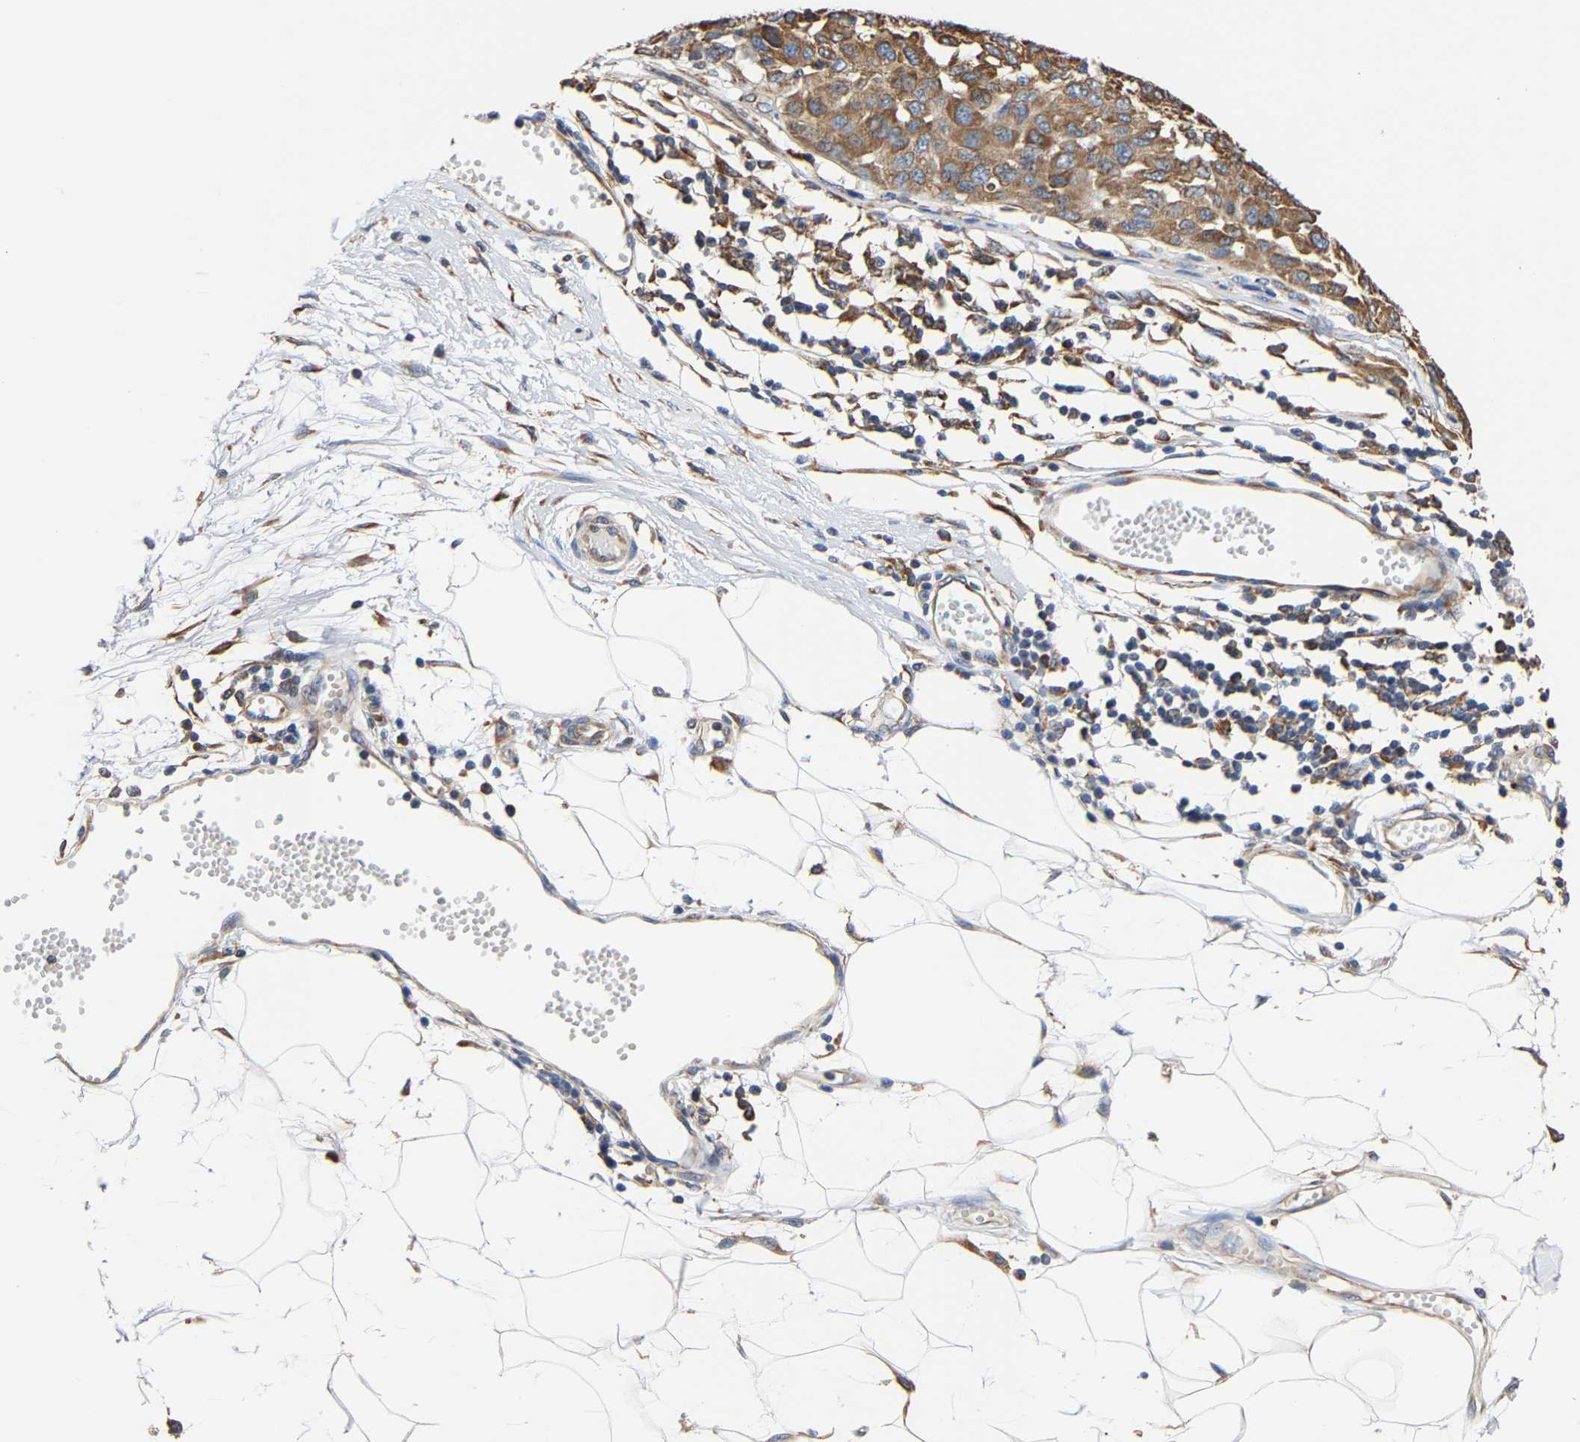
{"staining": {"intensity": "moderate", "quantity": ">75%", "location": "cytoplasmic/membranous"}, "tissue": "melanoma", "cell_type": "Tumor cells", "image_type": "cancer", "snomed": [{"axis": "morphology", "description": "Normal tissue, NOS"}, {"axis": "morphology", "description": "Malignant melanoma, NOS"}, {"axis": "topography", "description": "Skin"}], "caption": "About >75% of tumor cells in malignant melanoma exhibit moderate cytoplasmic/membranous protein positivity as visualized by brown immunohistochemical staining.", "gene": "ARAP1", "patient": {"sex": "male", "age": 62}}